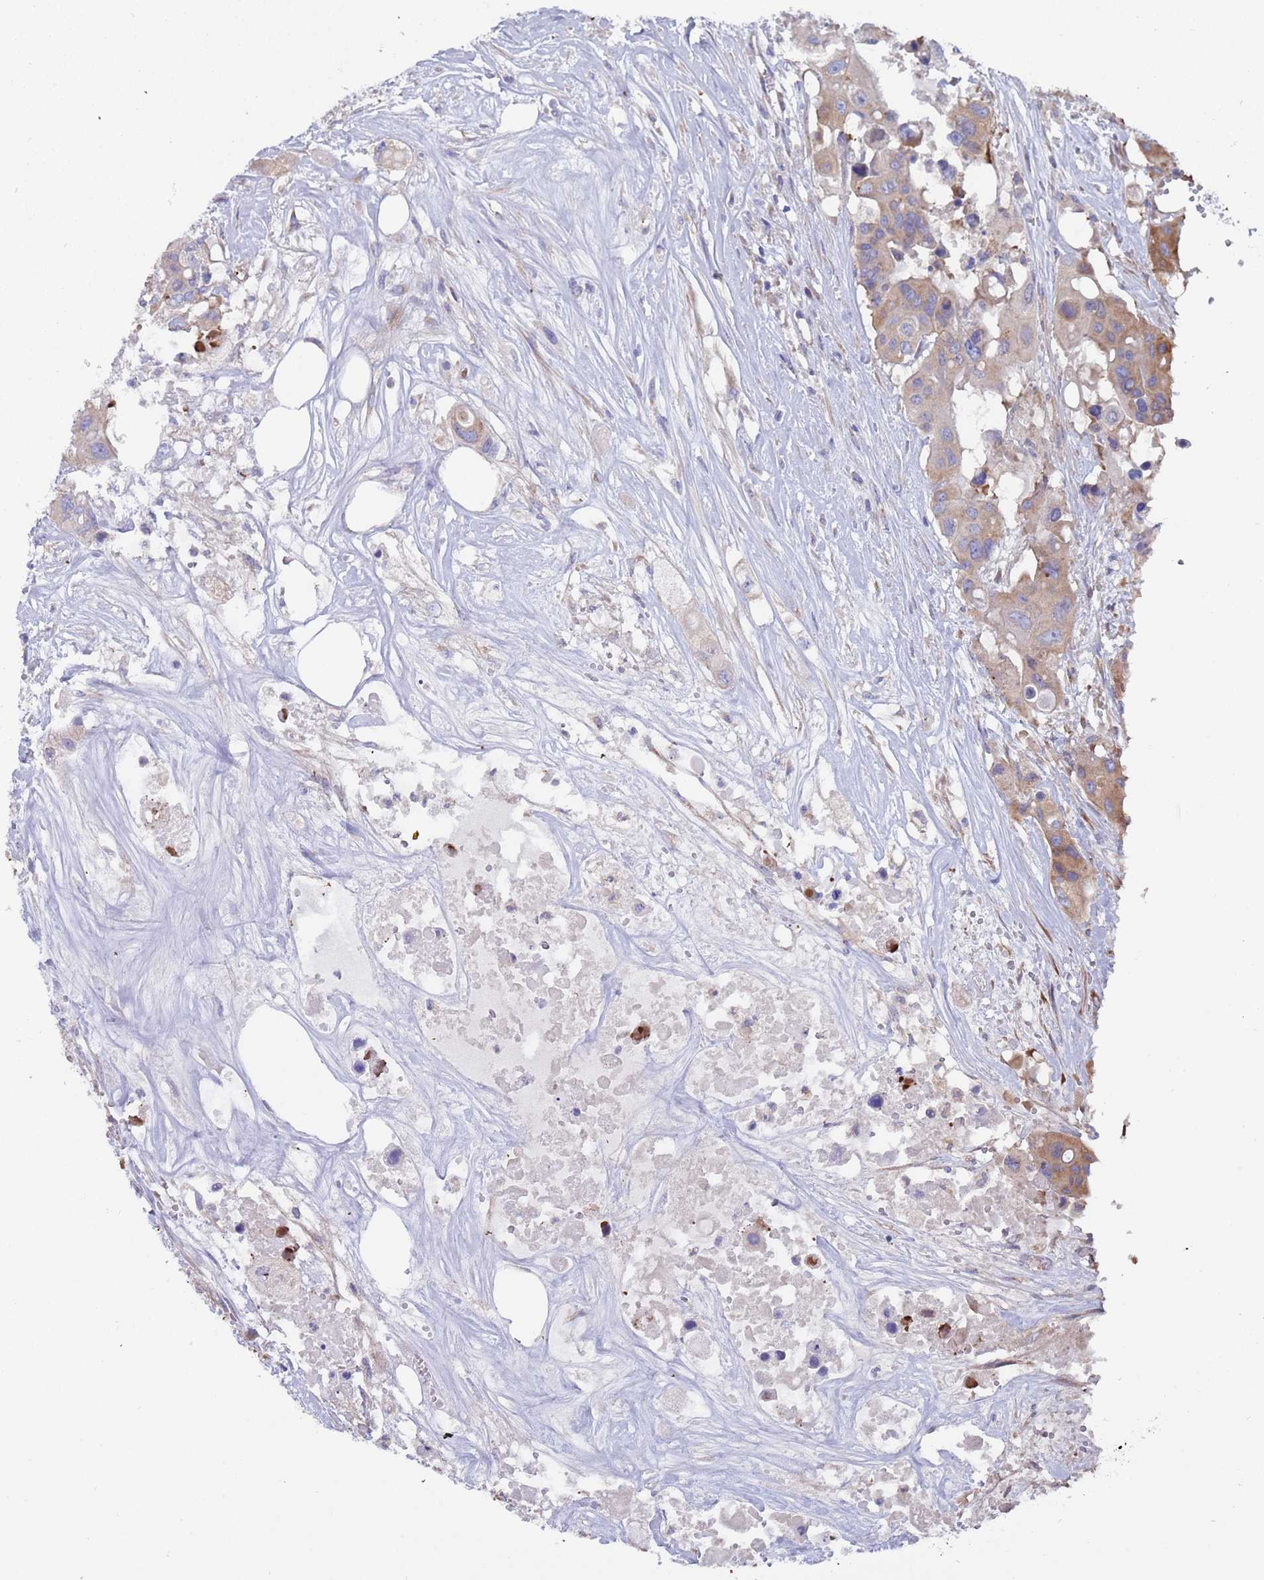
{"staining": {"intensity": "moderate", "quantity": "25%-75%", "location": "cytoplasmic/membranous"}, "tissue": "colorectal cancer", "cell_type": "Tumor cells", "image_type": "cancer", "snomed": [{"axis": "morphology", "description": "Adenocarcinoma, NOS"}, {"axis": "topography", "description": "Colon"}], "caption": "Colorectal adenocarcinoma stained with a protein marker reveals moderate staining in tumor cells.", "gene": "ZNF844", "patient": {"sex": "male", "age": 77}}